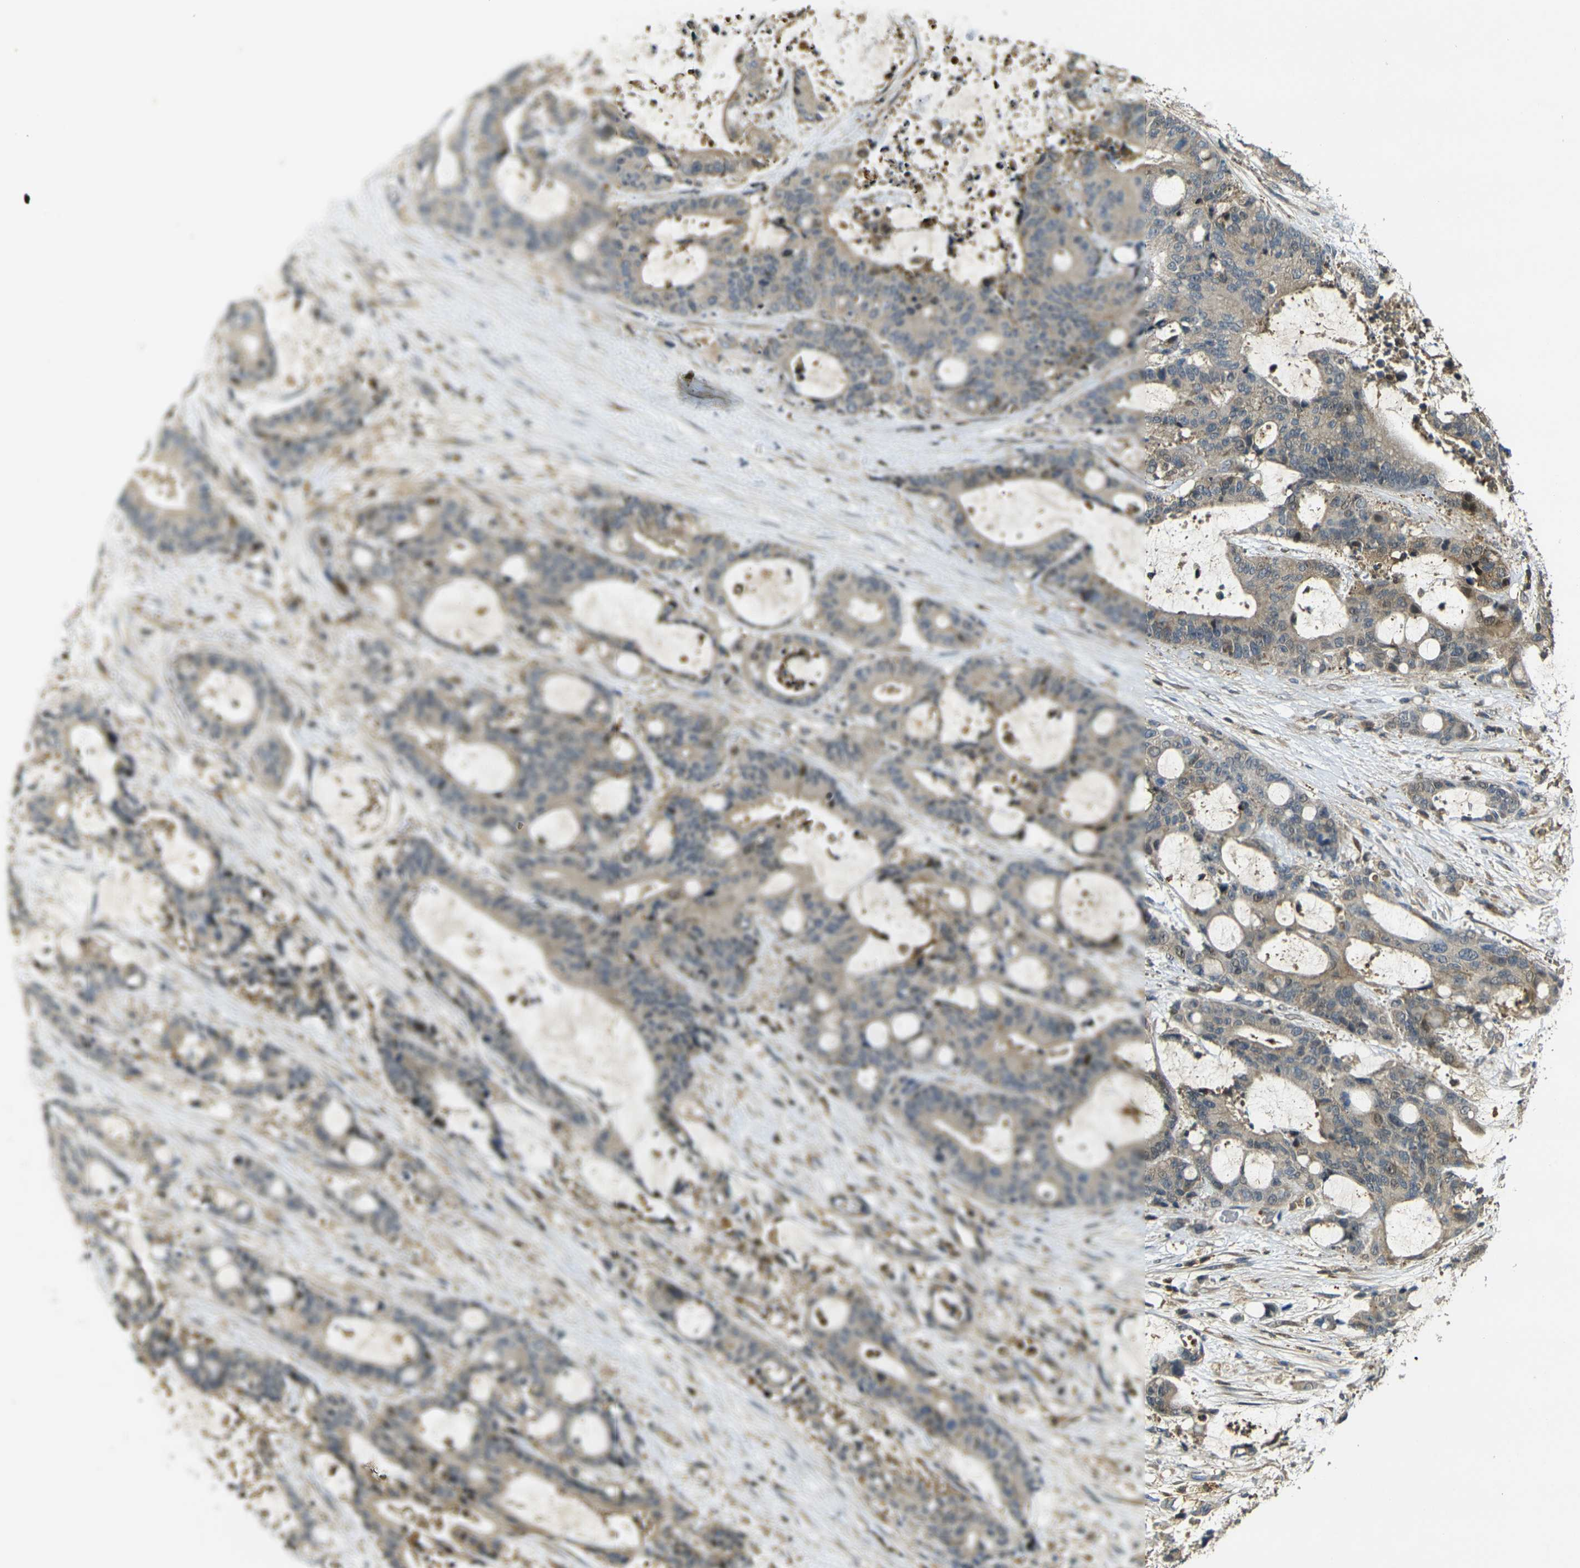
{"staining": {"intensity": "weak", "quantity": ">75%", "location": "cytoplasmic/membranous"}, "tissue": "liver cancer", "cell_type": "Tumor cells", "image_type": "cancer", "snomed": [{"axis": "morphology", "description": "Normal tissue, NOS"}, {"axis": "morphology", "description": "Cholangiocarcinoma"}, {"axis": "topography", "description": "Liver"}, {"axis": "topography", "description": "Peripheral nerve tissue"}], "caption": "DAB (3,3'-diaminobenzidine) immunohistochemical staining of human liver cholangiocarcinoma shows weak cytoplasmic/membranous protein staining in about >75% of tumor cells.", "gene": "PIGL", "patient": {"sex": "female", "age": 73}}